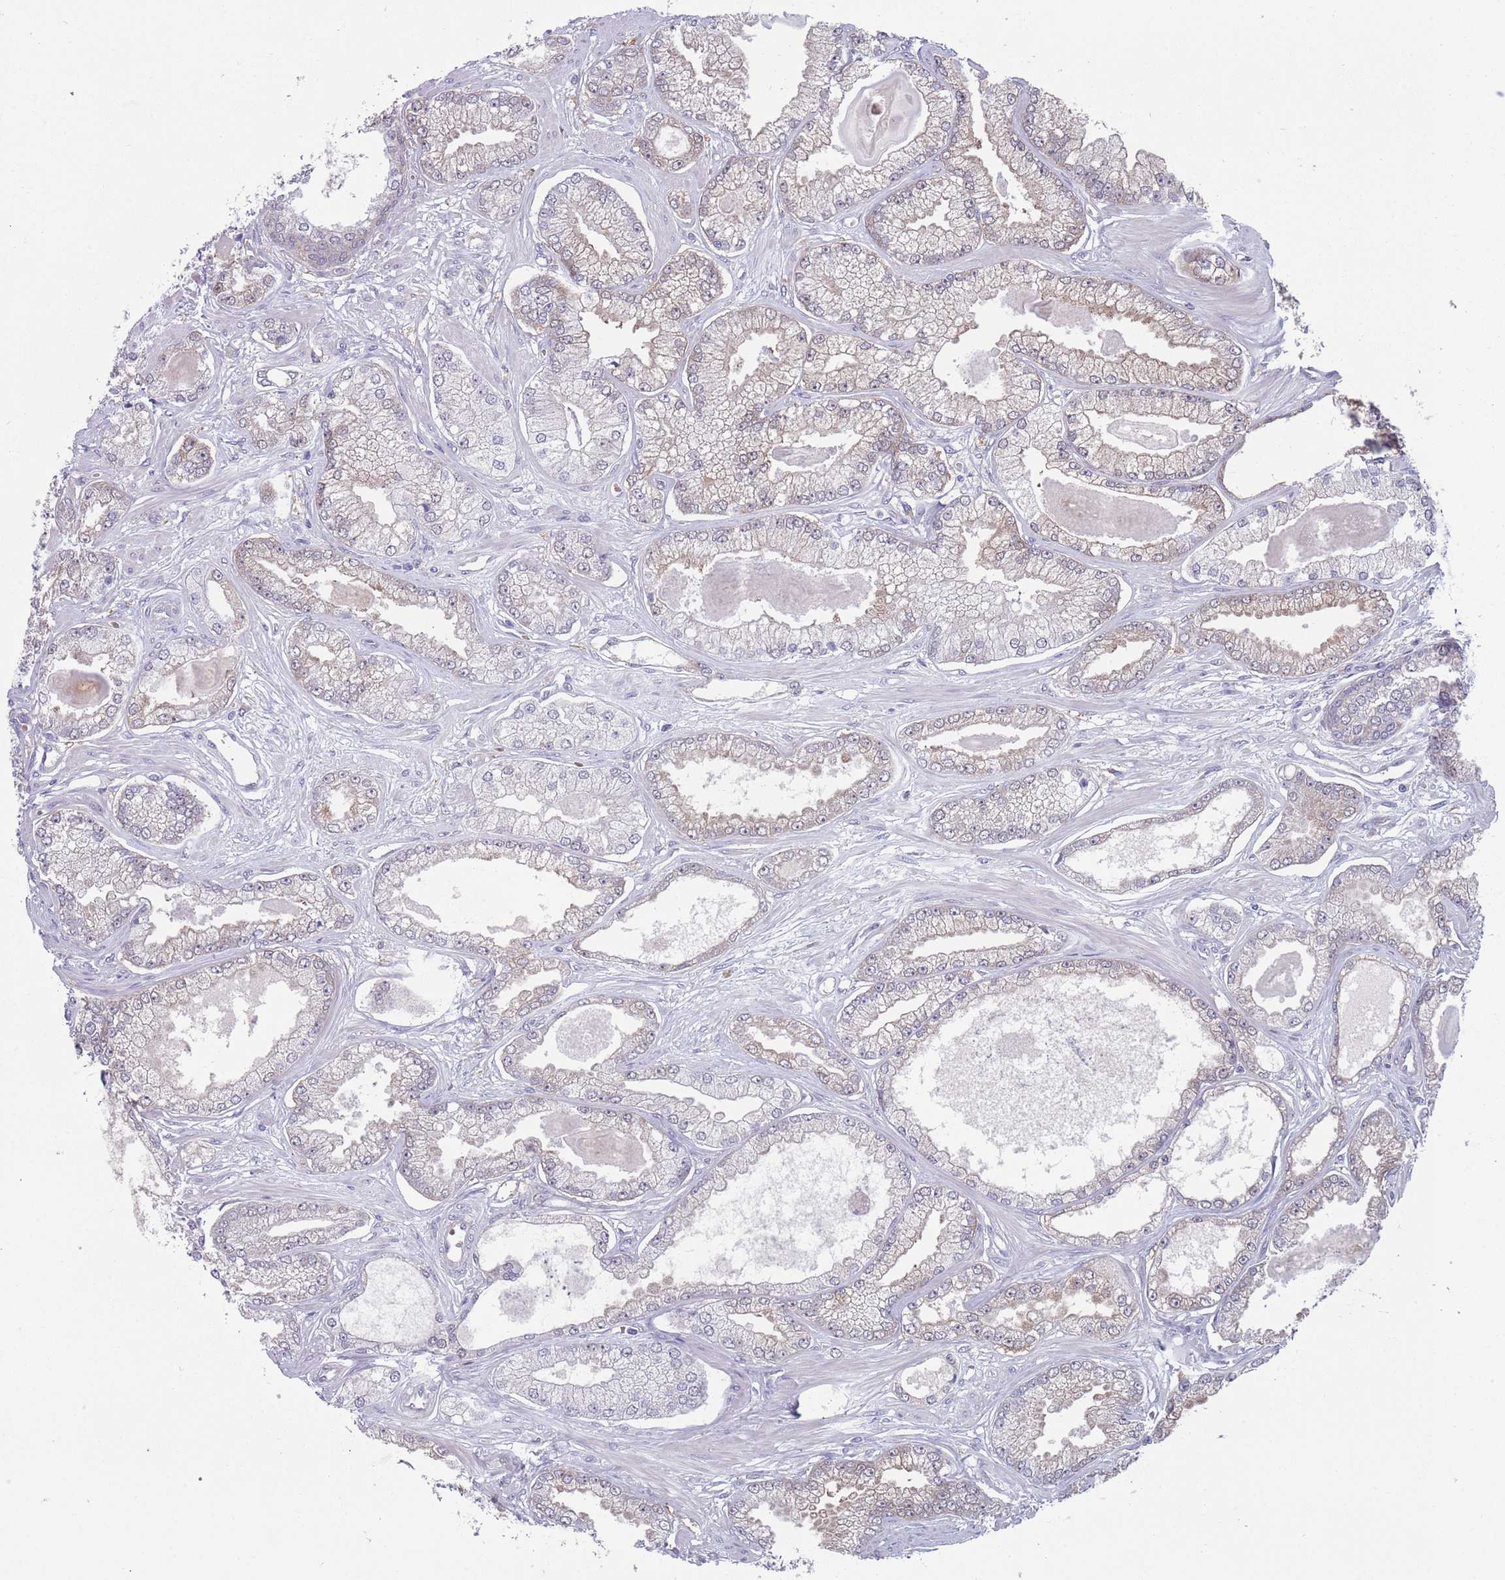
{"staining": {"intensity": "negative", "quantity": "none", "location": "none"}, "tissue": "prostate cancer", "cell_type": "Tumor cells", "image_type": "cancer", "snomed": [{"axis": "morphology", "description": "Adenocarcinoma, Low grade"}, {"axis": "topography", "description": "Prostate"}], "caption": "This is an immunohistochemistry image of prostate cancer (adenocarcinoma (low-grade)). There is no staining in tumor cells.", "gene": "CLNS1A", "patient": {"sex": "male", "age": 64}}